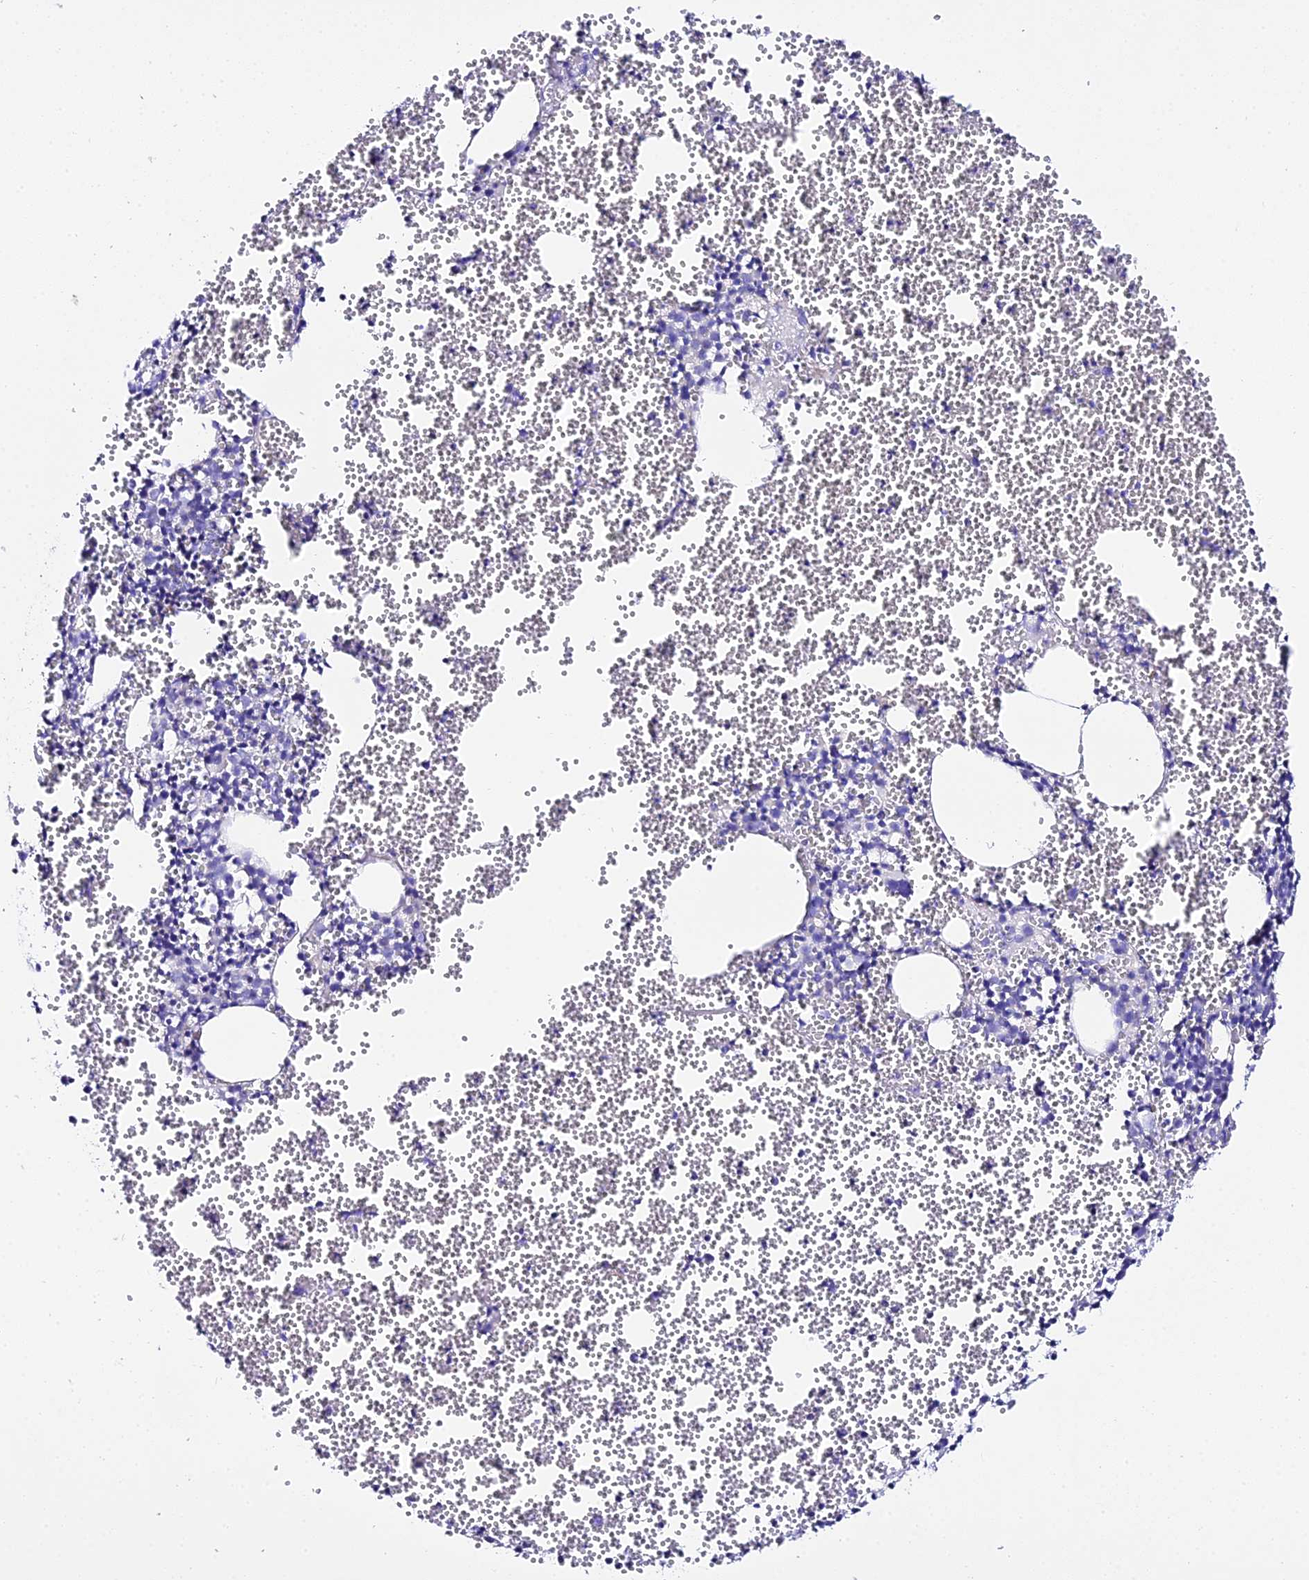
{"staining": {"intensity": "negative", "quantity": "none", "location": "none"}, "tissue": "bone marrow", "cell_type": "Hematopoietic cells", "image_type": "normal", "snomed": [{"axis": "morphology", "description": "Normal tissue, NOS"}, {"axis": "topography", "description": "Bone marrow"}], "caption": "The immunohistochemistry photomicrograph has no significant positivity in hematopoietic cells of bone marrow.", "gene": "TMEM117", "patient": {"sex": "female", "age": 77}}